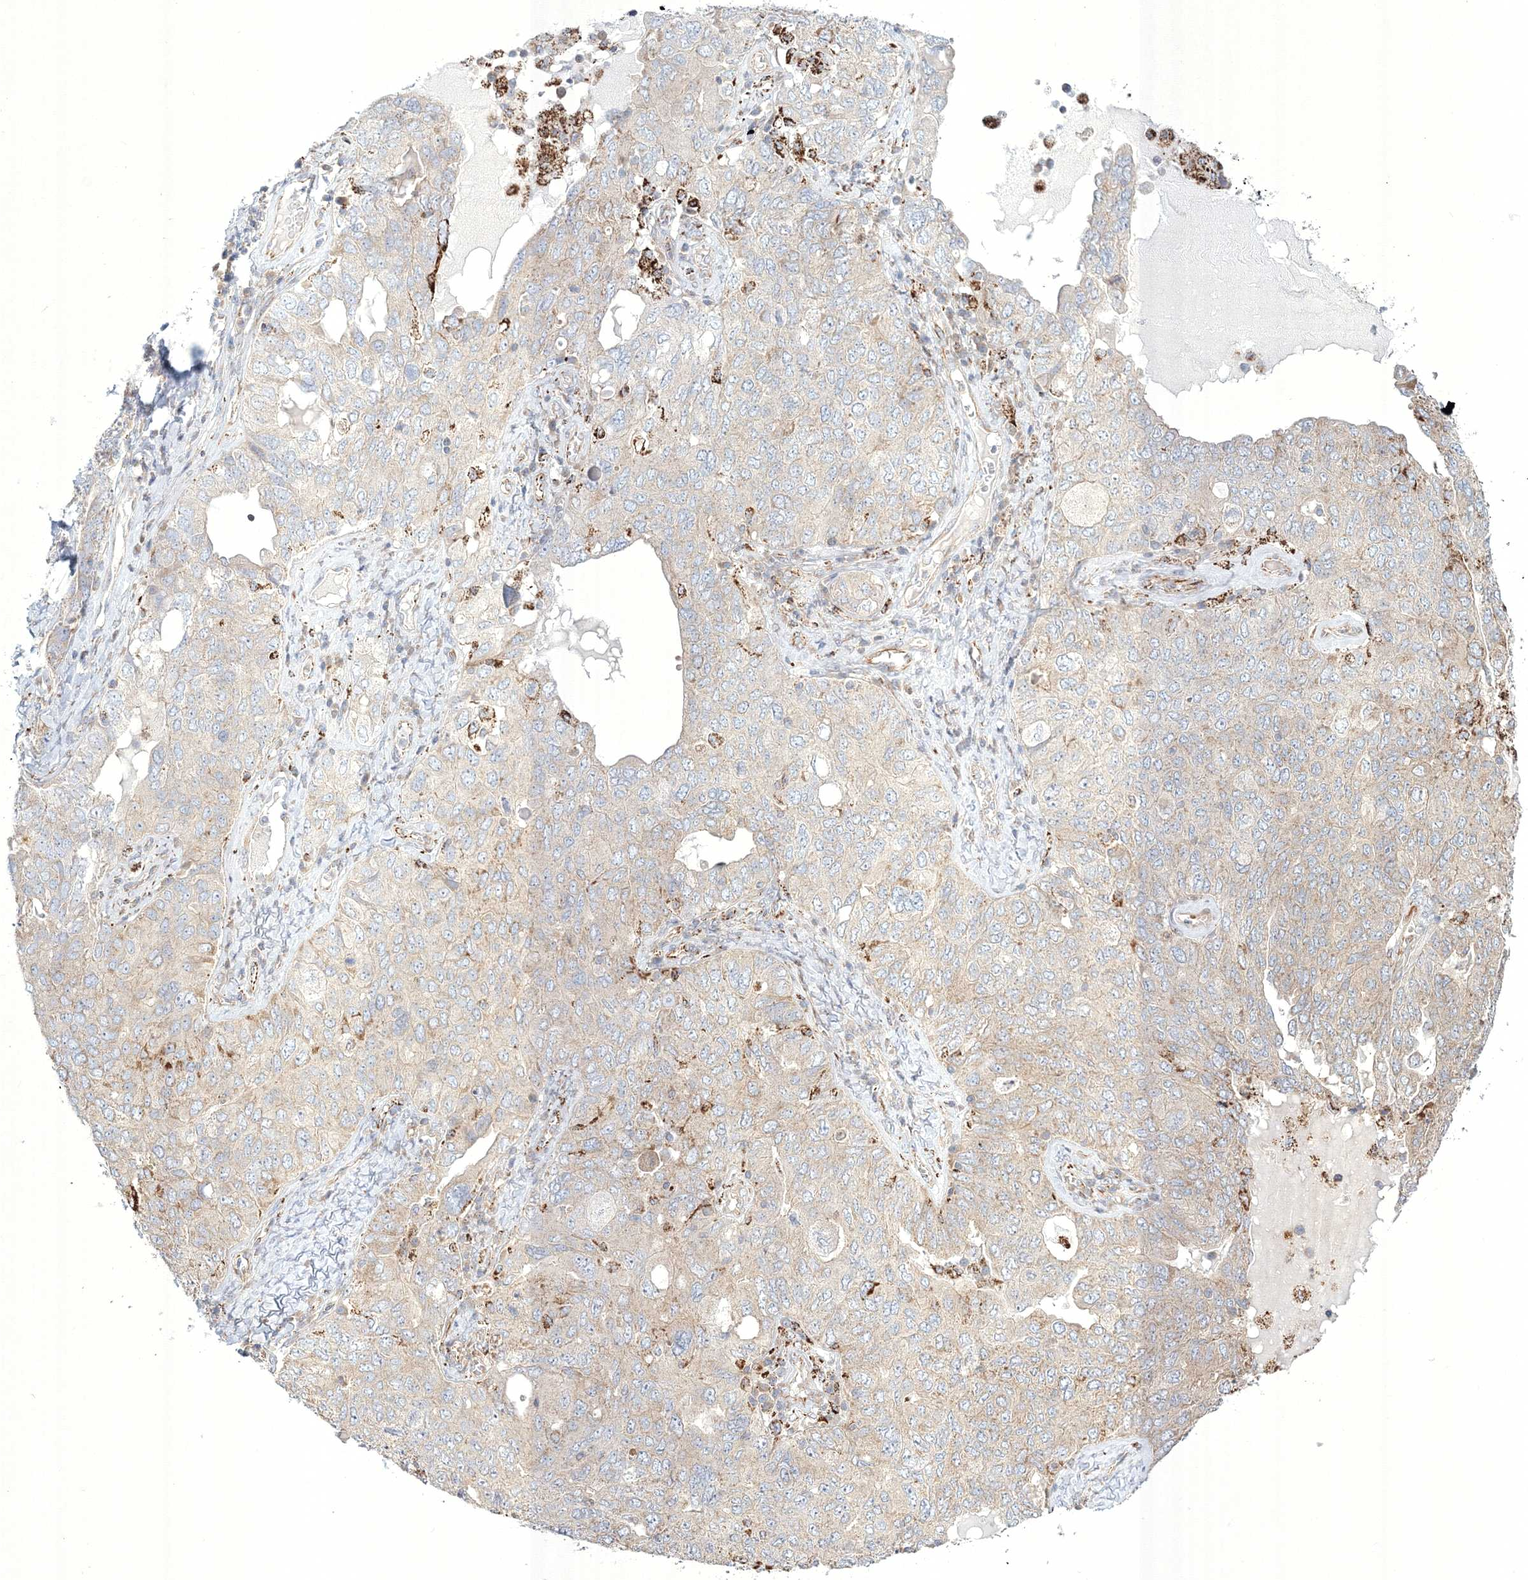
{"staining": {"intensity": "negative", "quantity": "none", "location": "none"}, "tissue": "ovarian cancer", "cell_type": "Tumor cells", "image_type": "cancer", "snomed": [{"axis": "morphology", "description": "Carcinoma, endometroid"}, {"axis": "topography", "description": "Ovary"}], "caption": "Ovarian endometroid carcinoma was stained to show a protein in brown. There is no significant positivity in tumor cells.", "gene": "WDR49", "patient": {"sex": "female", "age": 62}}